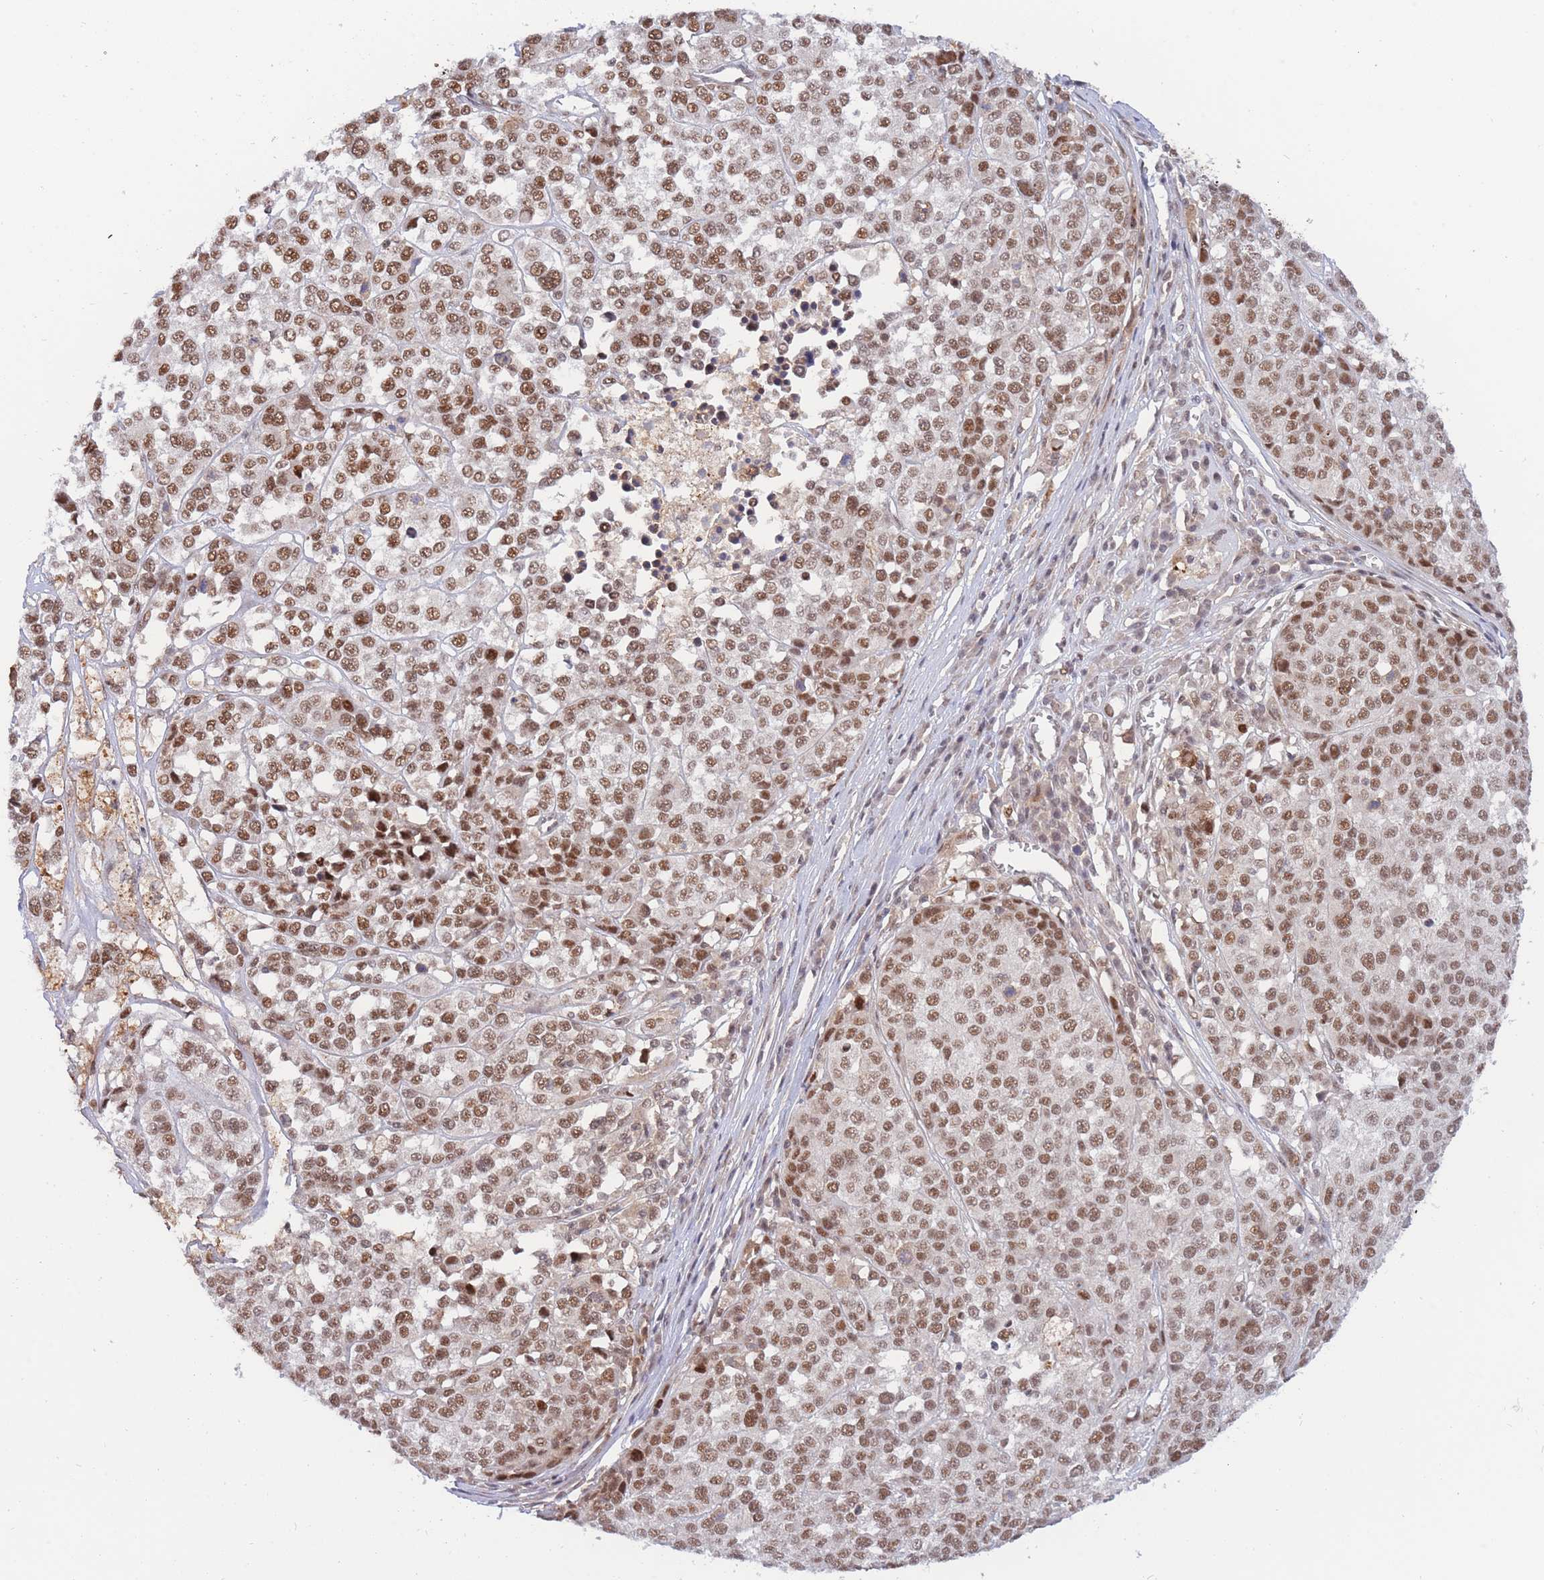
{"staining": {"intensity": "strong", "quantity": ">75%", "location": "nuclear"}, "tissue": "melanoma", "cell_type": "Tumor cells", "image_type": "cancer", "snomed": [{"axis": "morphology", "description": "Malignant melanoma, Metastatic site"}, {"axis": "topography", "description": "Lymph node"}], "caption": "The photomicrograph exhibits staining of melanoma, revealing strong nuclear protein positivity (brown color) within tumor cells.", "gene": "BOD1L1", "patient": {"sex": "male", "age": 44}}